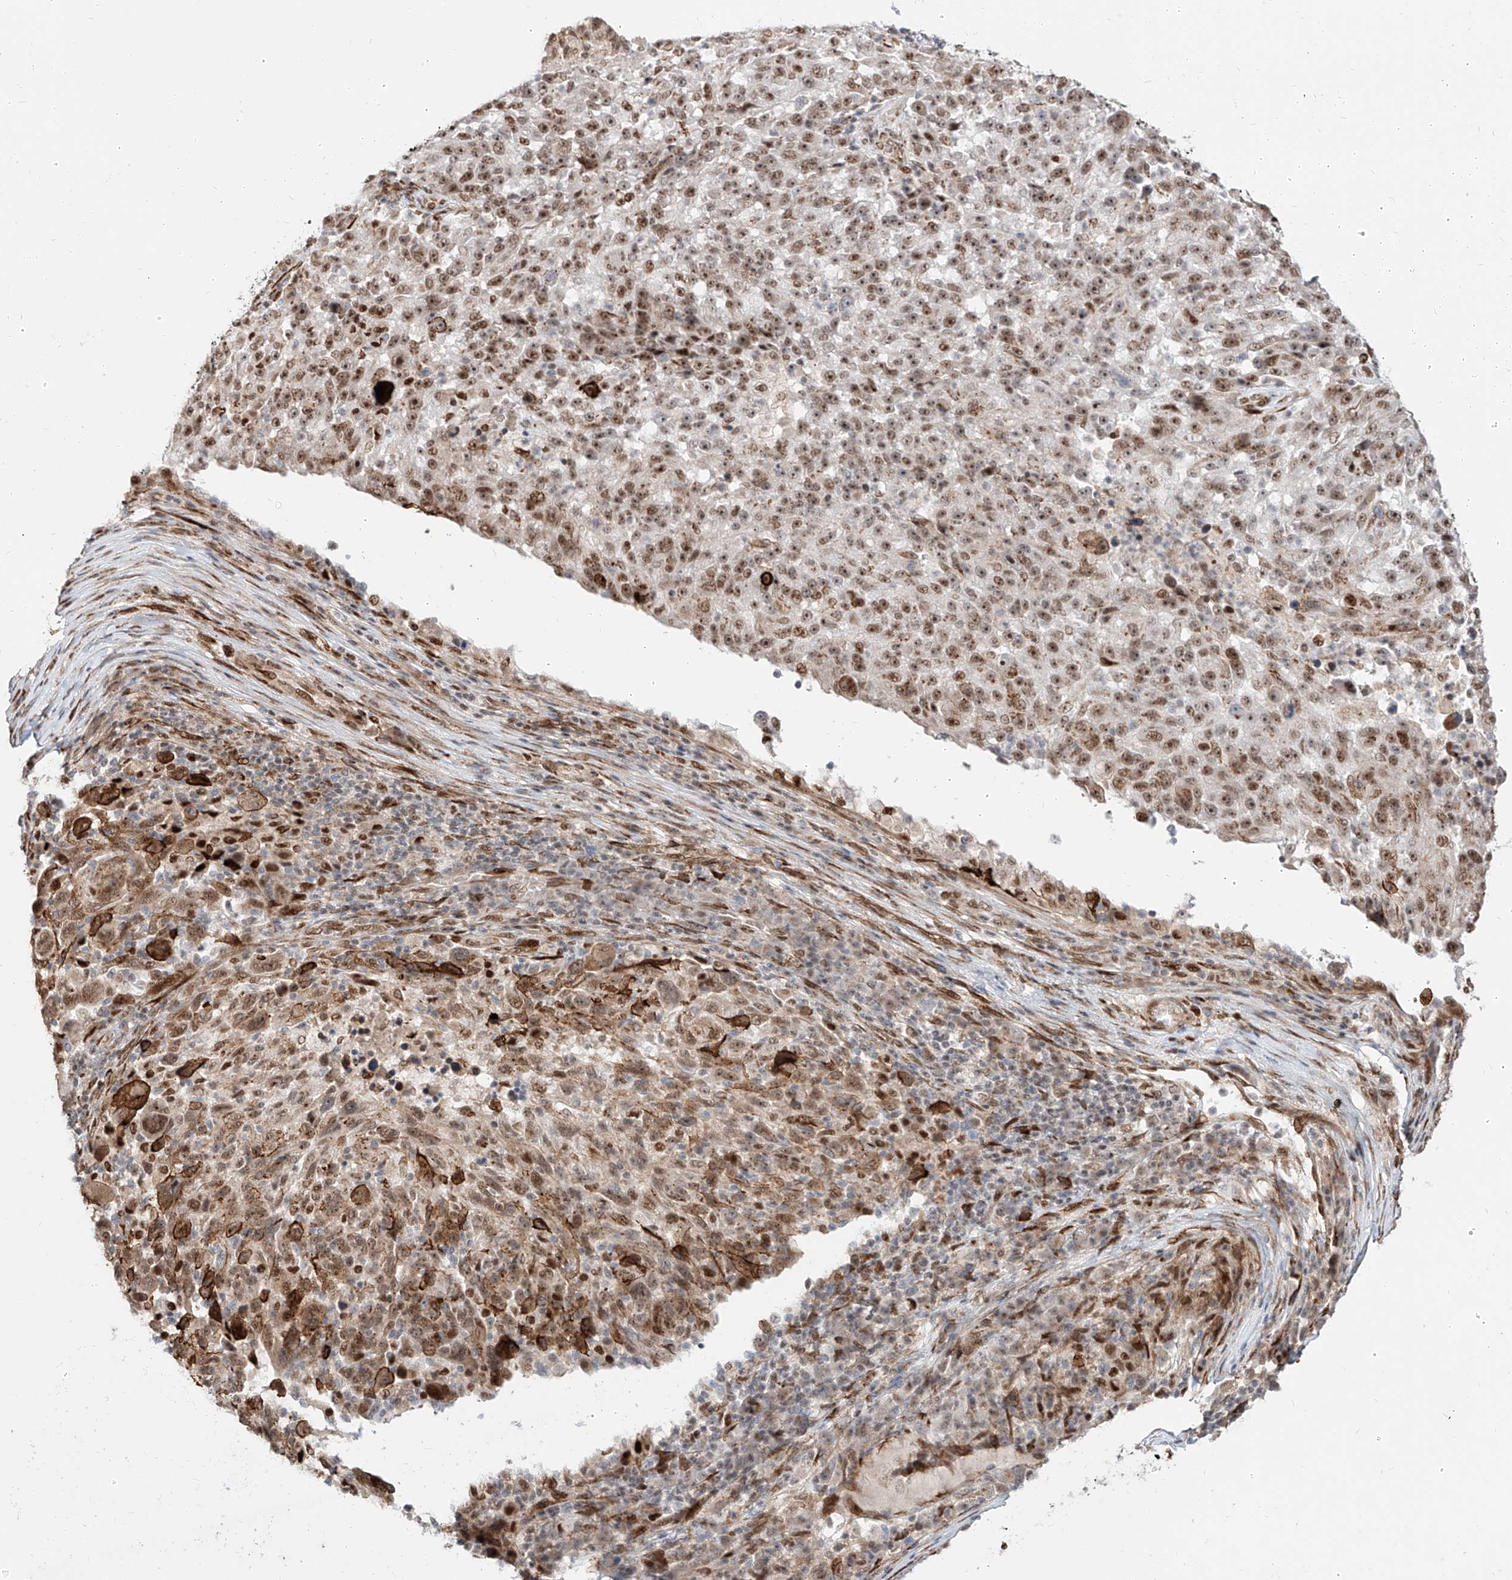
{"staining": {"intensity": "moderate", "quantity": "25%-75%", "location": "cytoplasmic/membranous,nuclear"}, "tissue": "melanoma", "cell_type": "Tumor cells", "image_type": "cancer", "snomed": [{"axis": "morphology", "description": "Malignant melanoma, NOS"}, {"axis": "topography", "description": "Skin"}], "caption": "There is medium levels of moderate cytoplasmic/membranous and nuclear positivity in tumor cells of malignant melanoma, as demonstrated by immunohistochemical staining (brown color).", "gene": "ZNF710", "patient": {"sex": "male", "age": 53}}